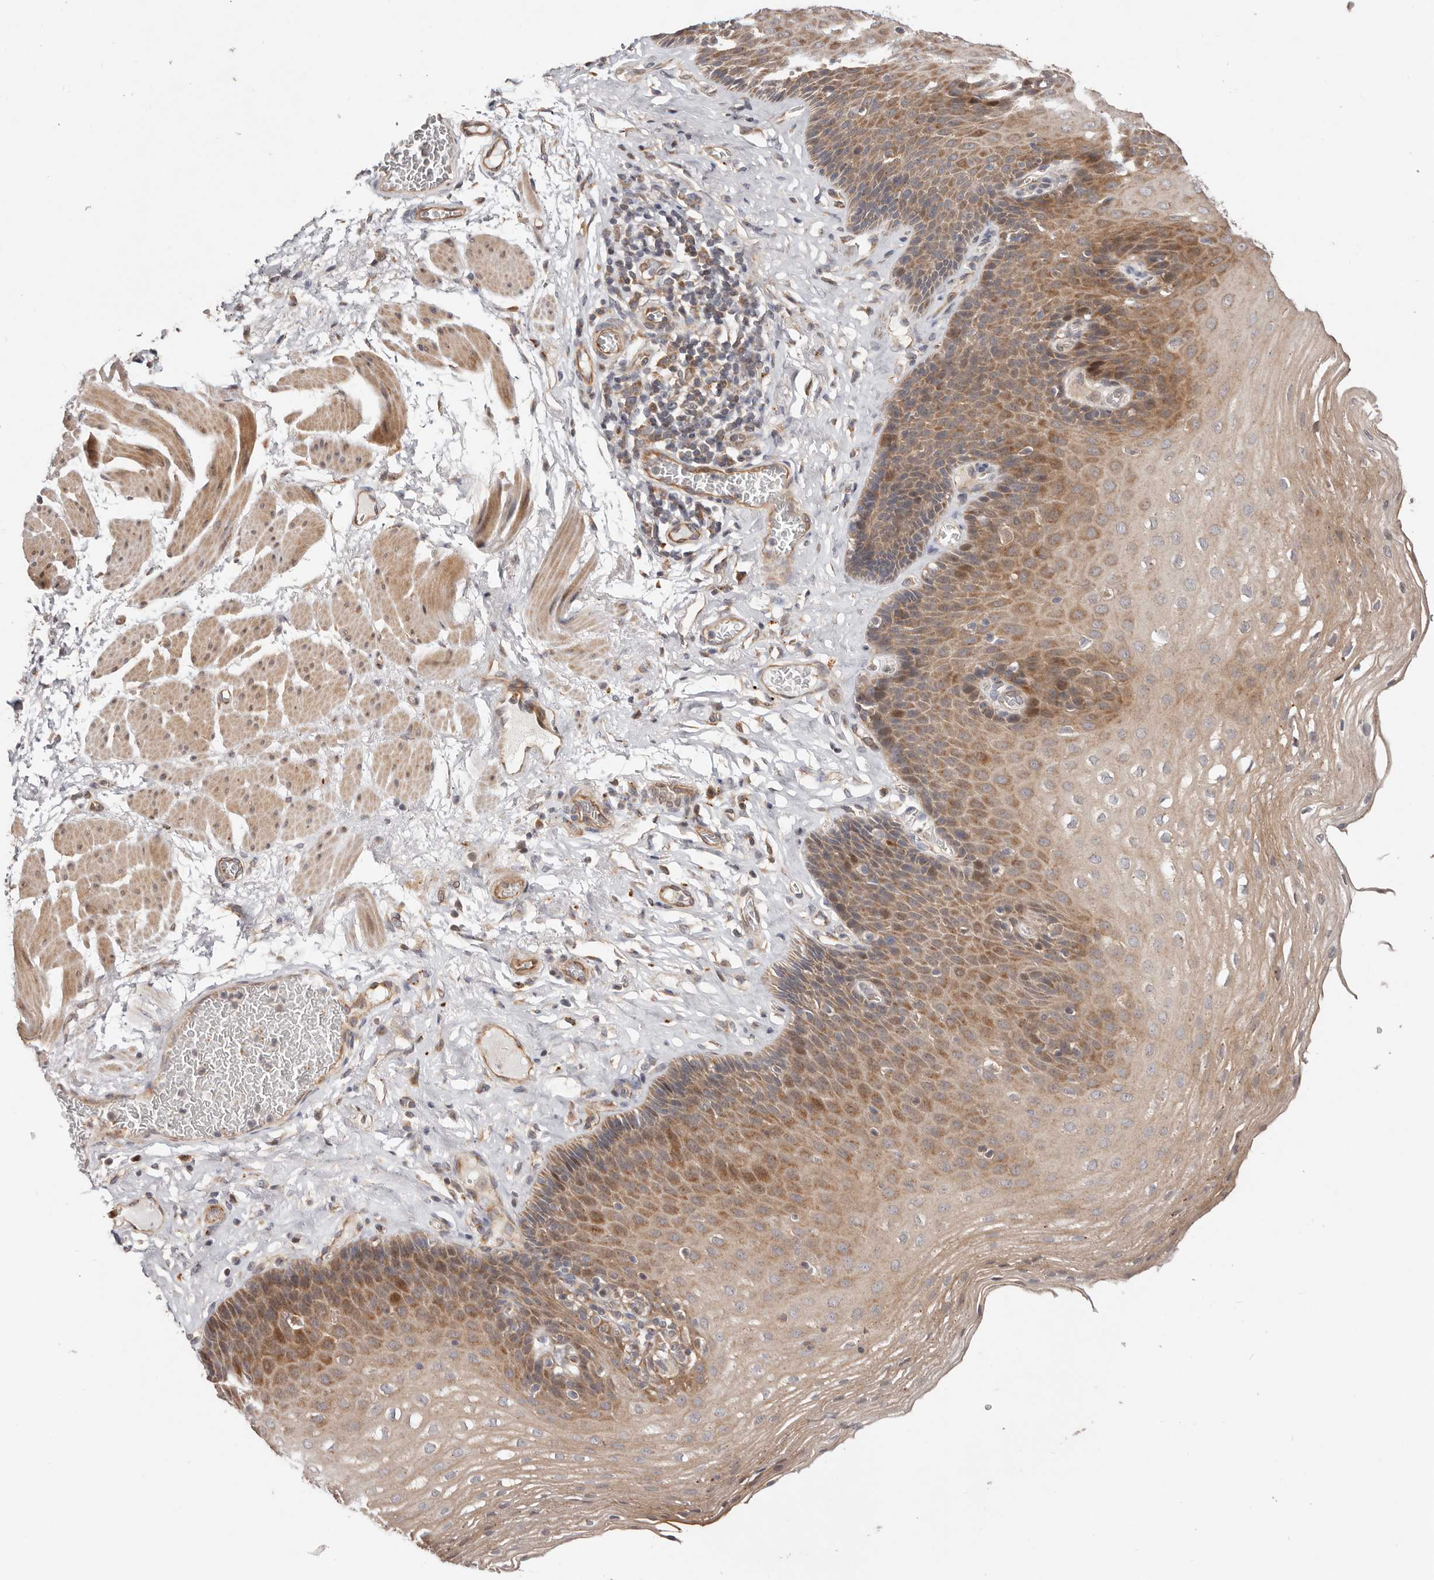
{"staining": {"intensity": "moderate", "quantity": ">75%", "location": "cytoplasmic/membranous"}, "tissue": "esophagus", "cell_type": "Squamous epithelial cells", "image_type": "normal", "snomed": [{"axis": "morphology", "description": "Normal tissue, NOS"}, {"axis": "topography", "description": "Esophagus"}], "caption": "DAB (3,3'-diaminobenzidine) immunohistochemical staining of unremarkable esophagus demonstrates moderate cytoplasmic/membranous protein staining in about >75% of squamous epithelial cells.", "gene": "USP33", "patient": {"sex": "female", "age": 66}}